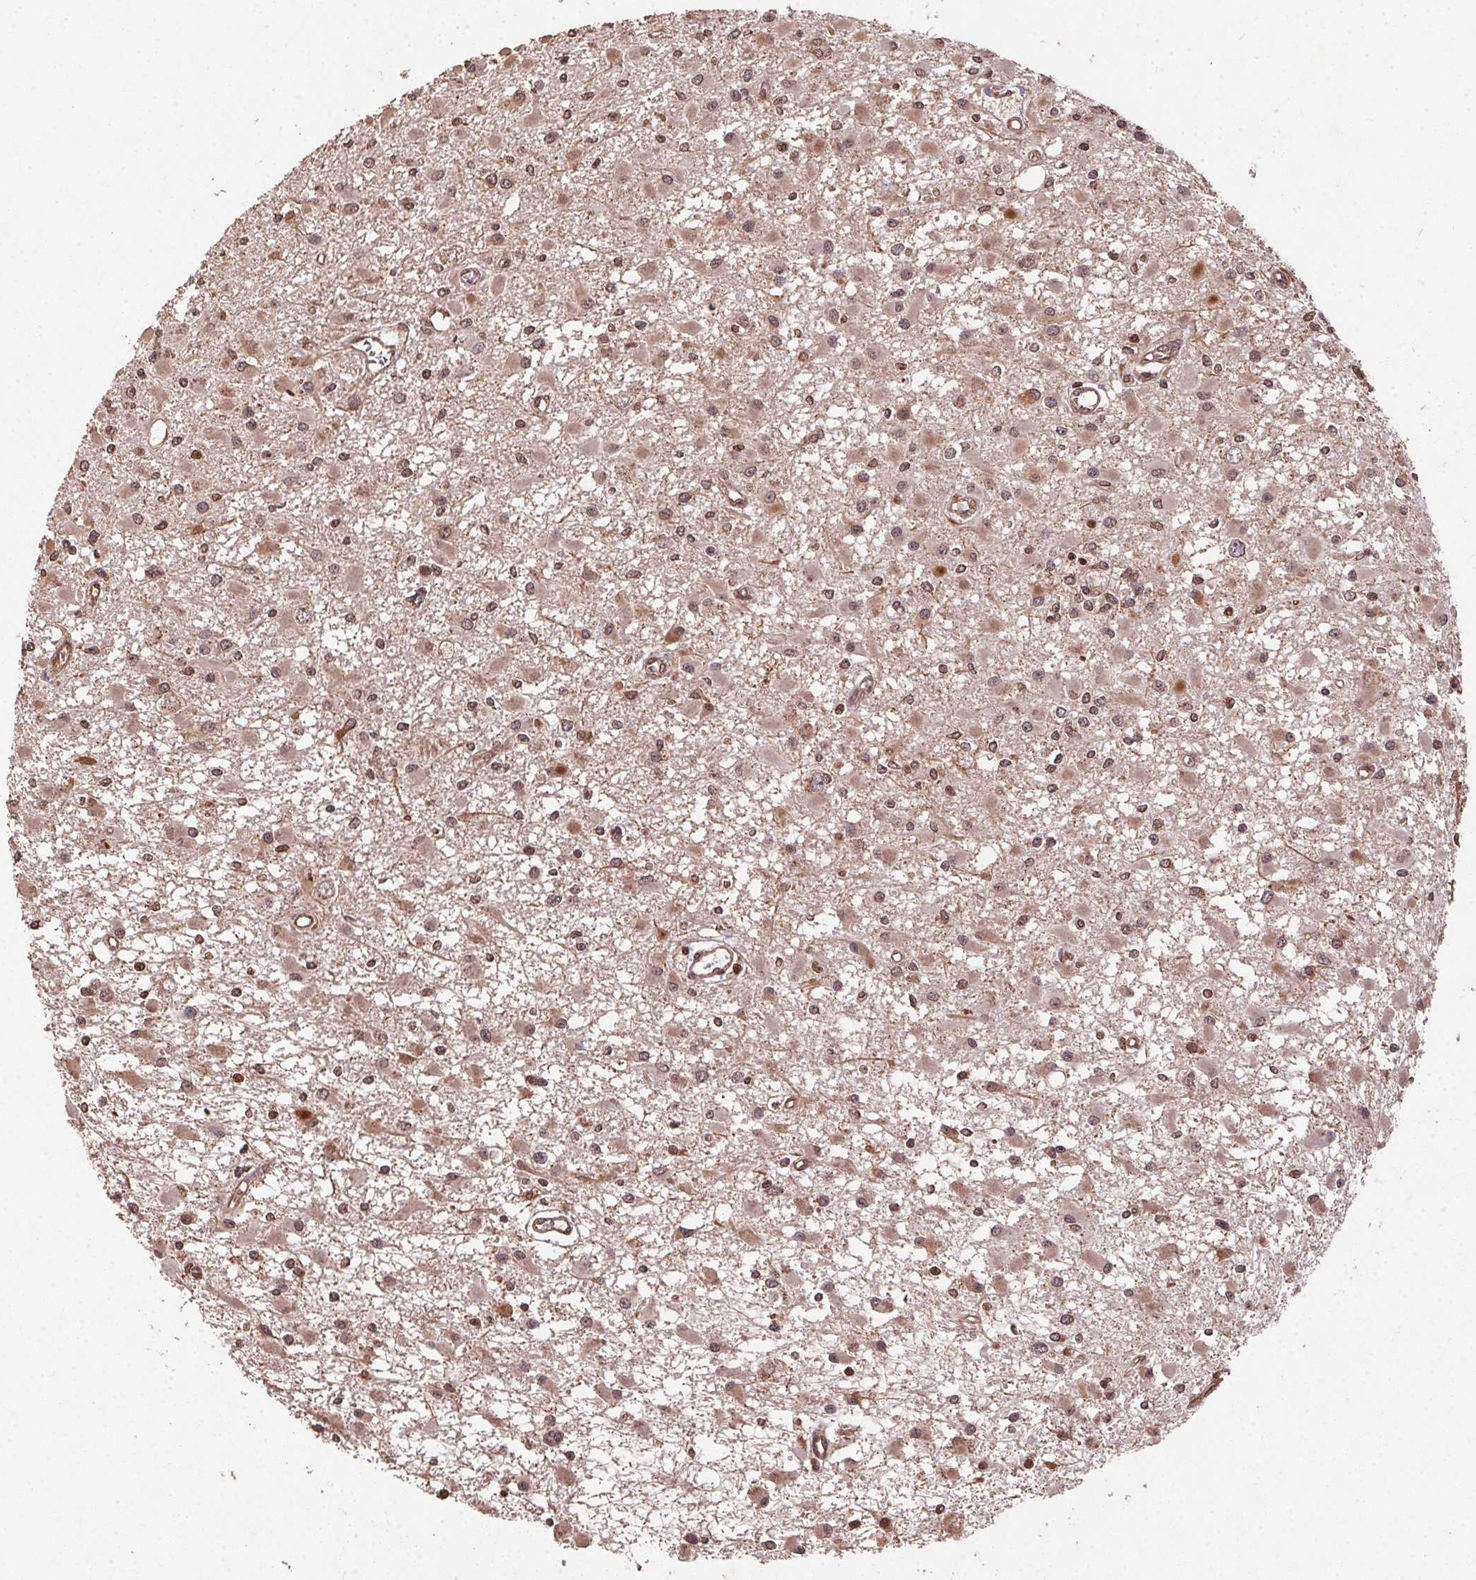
{"staining": {"intensity": "moderate", "quantity": ">75%", "location": "cytoplasmic/membranous"}, "tissue": "glioma", "cell_type": "Tumor cells", "image_type": "cancer", "snomed": [{"axis": "morphology", "description": "Glioma, malignant, High grade"}, {"axis": "topography", "description": "Brain"}], "caption": "Immunohistochemical staining of human glioma shows moderate cytoplasmic/membranous protein positivity in approximately >75% of tumor cells.", "gene": "SPRED2", "patient": {"sex": "male", "age": 54}}